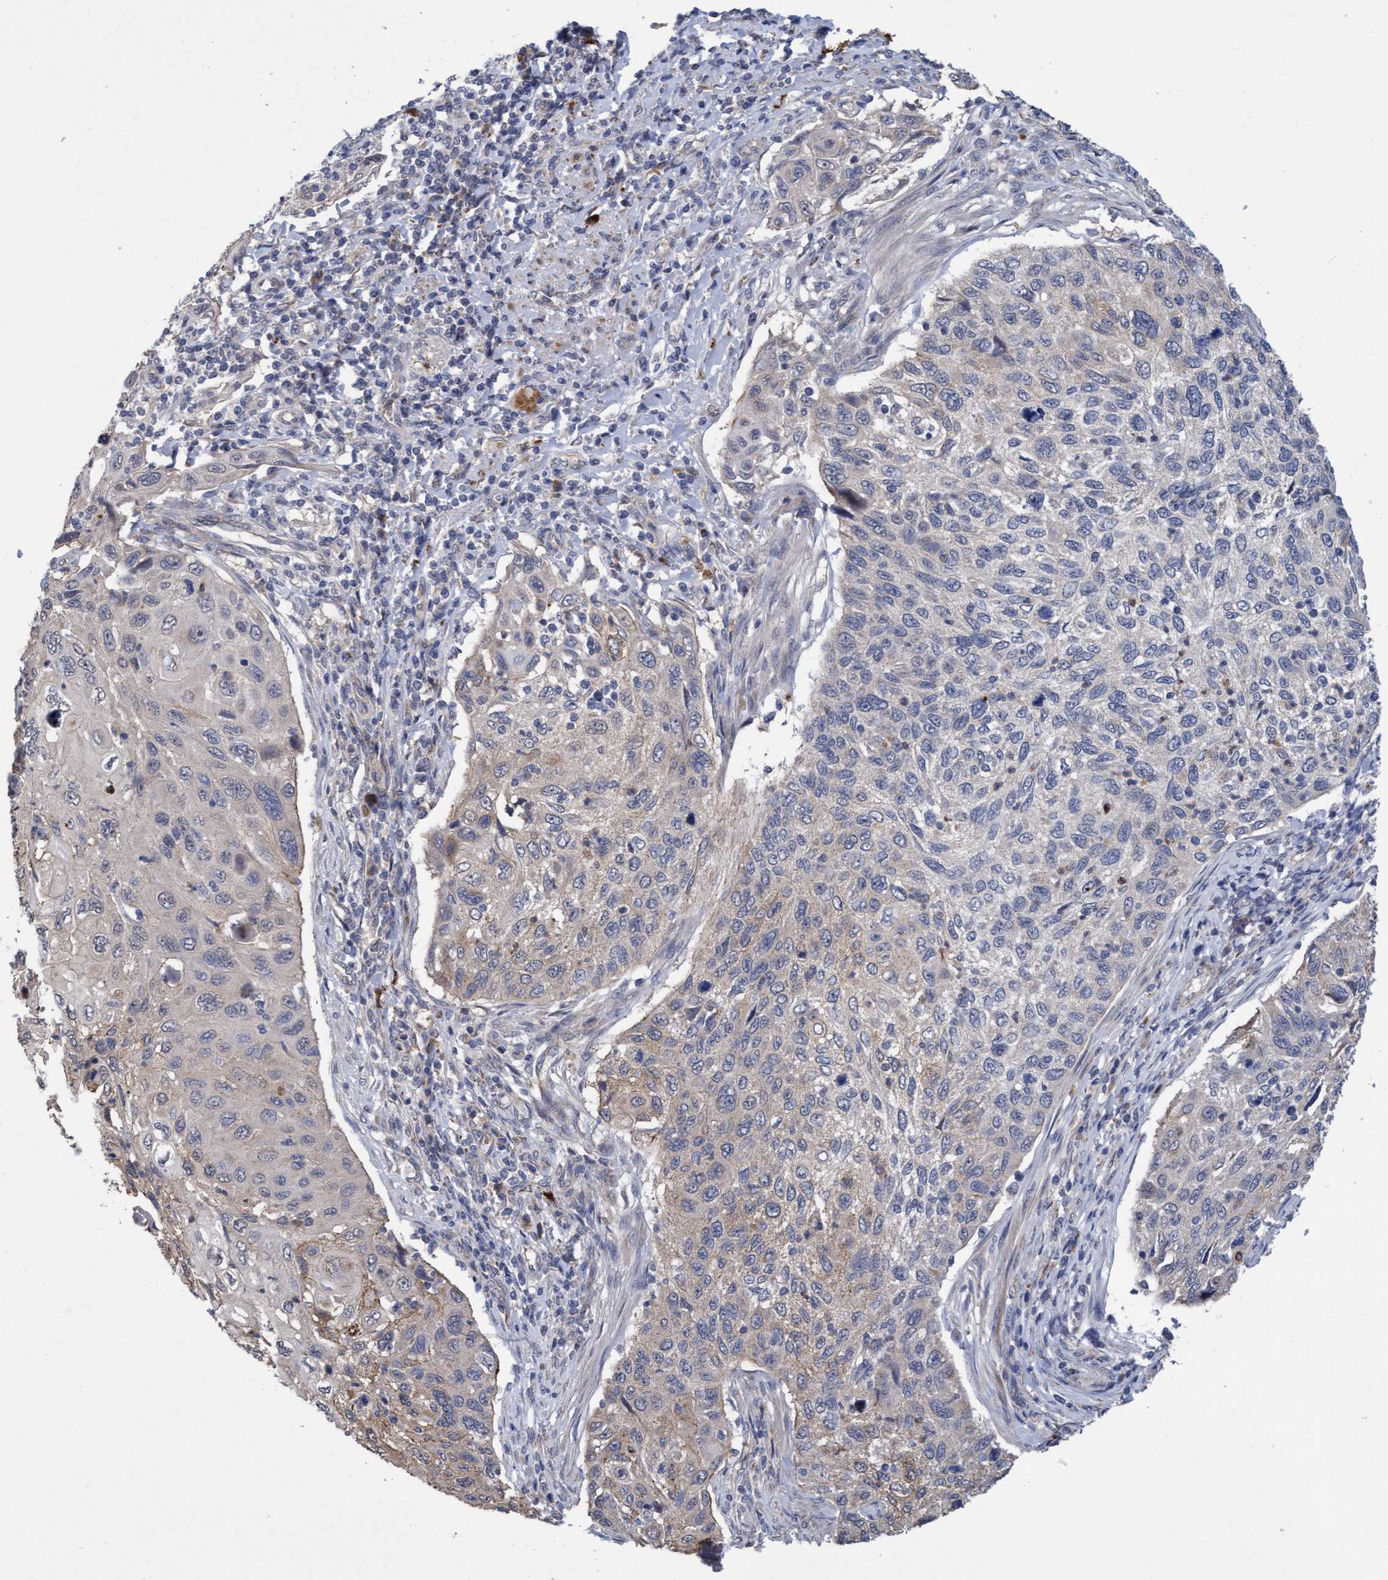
{"staining": {"intensity": "weak", "quantity": "<25%", "location": "cytoplasmic/membranous"}, "tissue": "cervical cancer", "cell_type": "Tumor cells", "image_type": "cancer", "snomed": [{"axis": "morphology", "description": "Squamous cell carcinoma, NOS"}, {"axis": "topography", "description": "Cervix"}], "caption": "A high-resolution image shows immunohistochemistry (IHC) staining of cervical cancer, which demonstrates no significant positivity in tumor cells. The staining was performed using DAB (3,3'-diaminobenzidine) to visualize the protein expression in brown, while the nuclei were stained in blue with hematoxylin (Magnification: 20x).", "gene": "SEMA4D", "patient": {"sex": "female", "age": 70}}